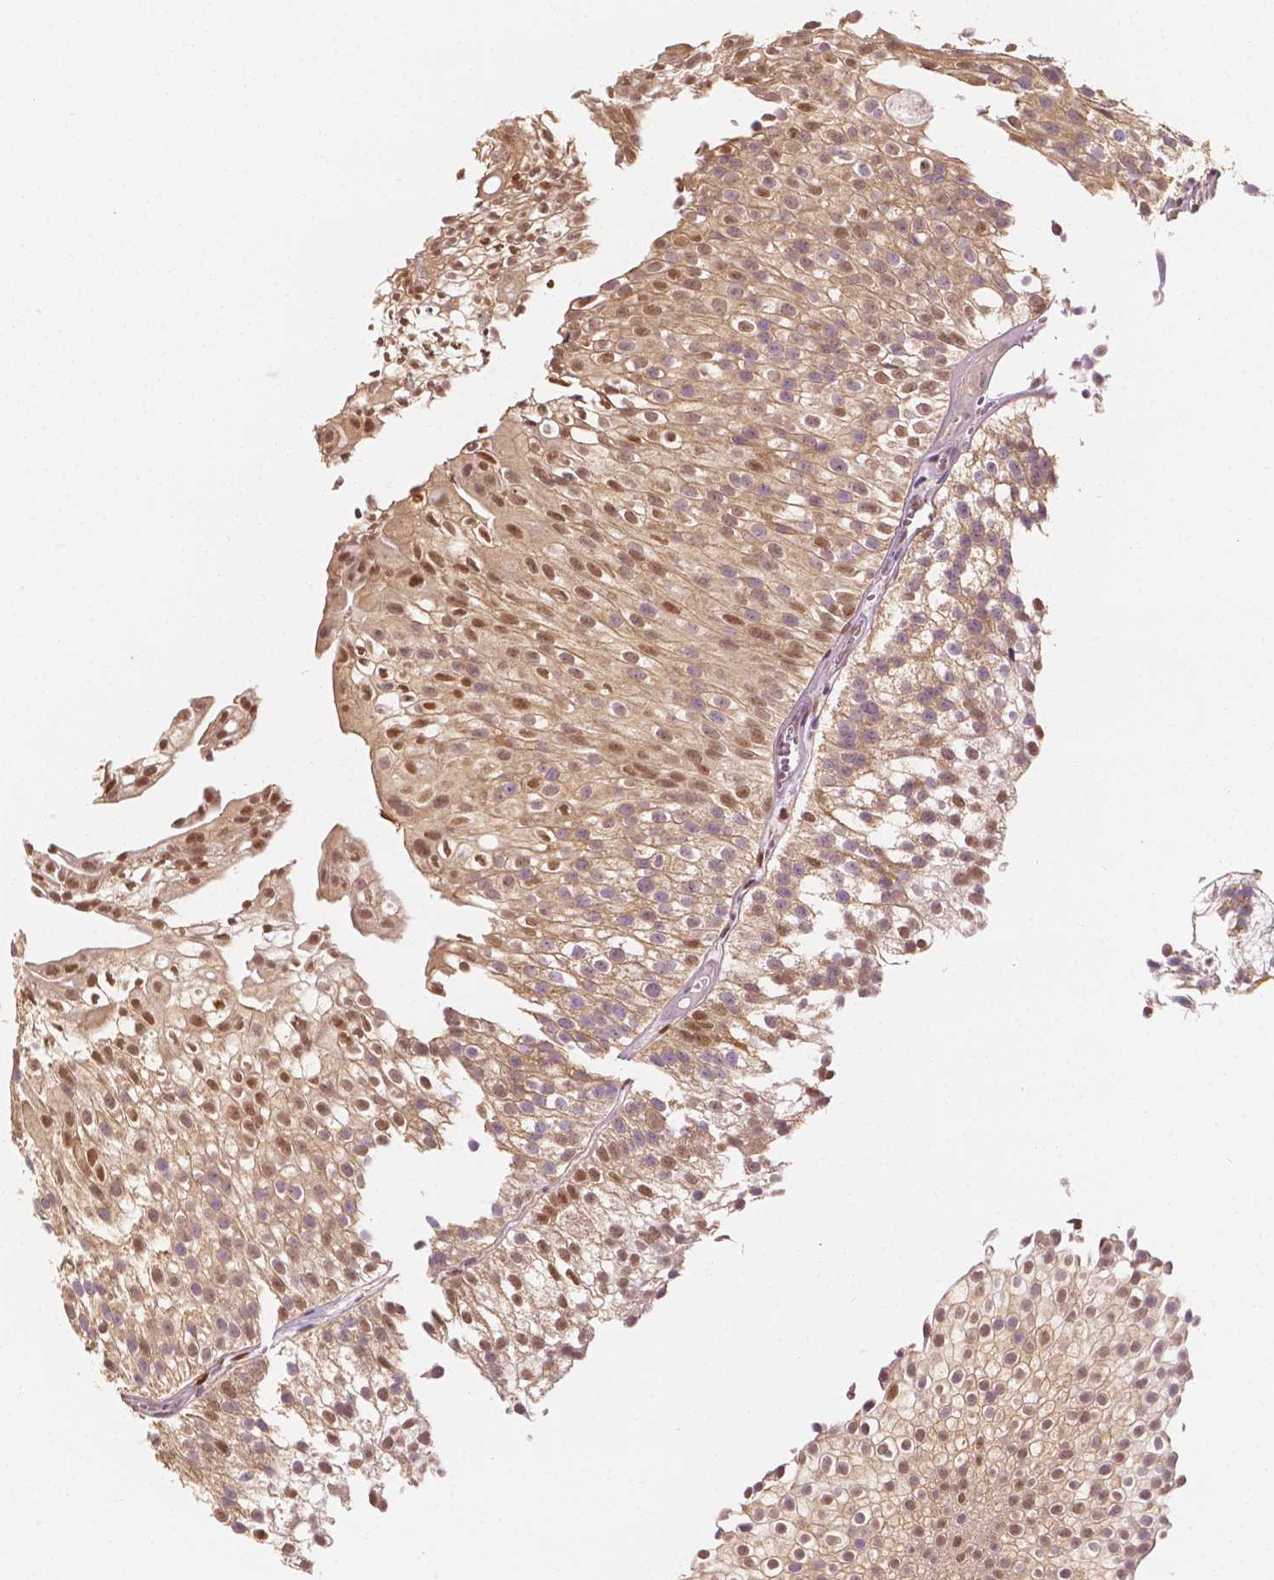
{"staining": {"intensity": "moderate", "quantity": "<25%", "location": "cytoplasmic/membranous,nuclear"}, "tissue": "urothelial cancer", "cell_type": "Tumor cells", "image_type": "cancer", "snomed": [{"axis": "morphology", "description": "Urothelial carcinoma, Low grade"}, {"axis": "topography", "description": "Urinary bladder"}], "caption": "Immunohistochemical staining of urothelial carcinoma (low-grade) demonstrates low levels of moderate cytoplasmic/membranous and nuclear protein expression in about <25% of tumor cells.", "gene": "TBC1D17", "patient": {"sex": "male", "age": 70}}